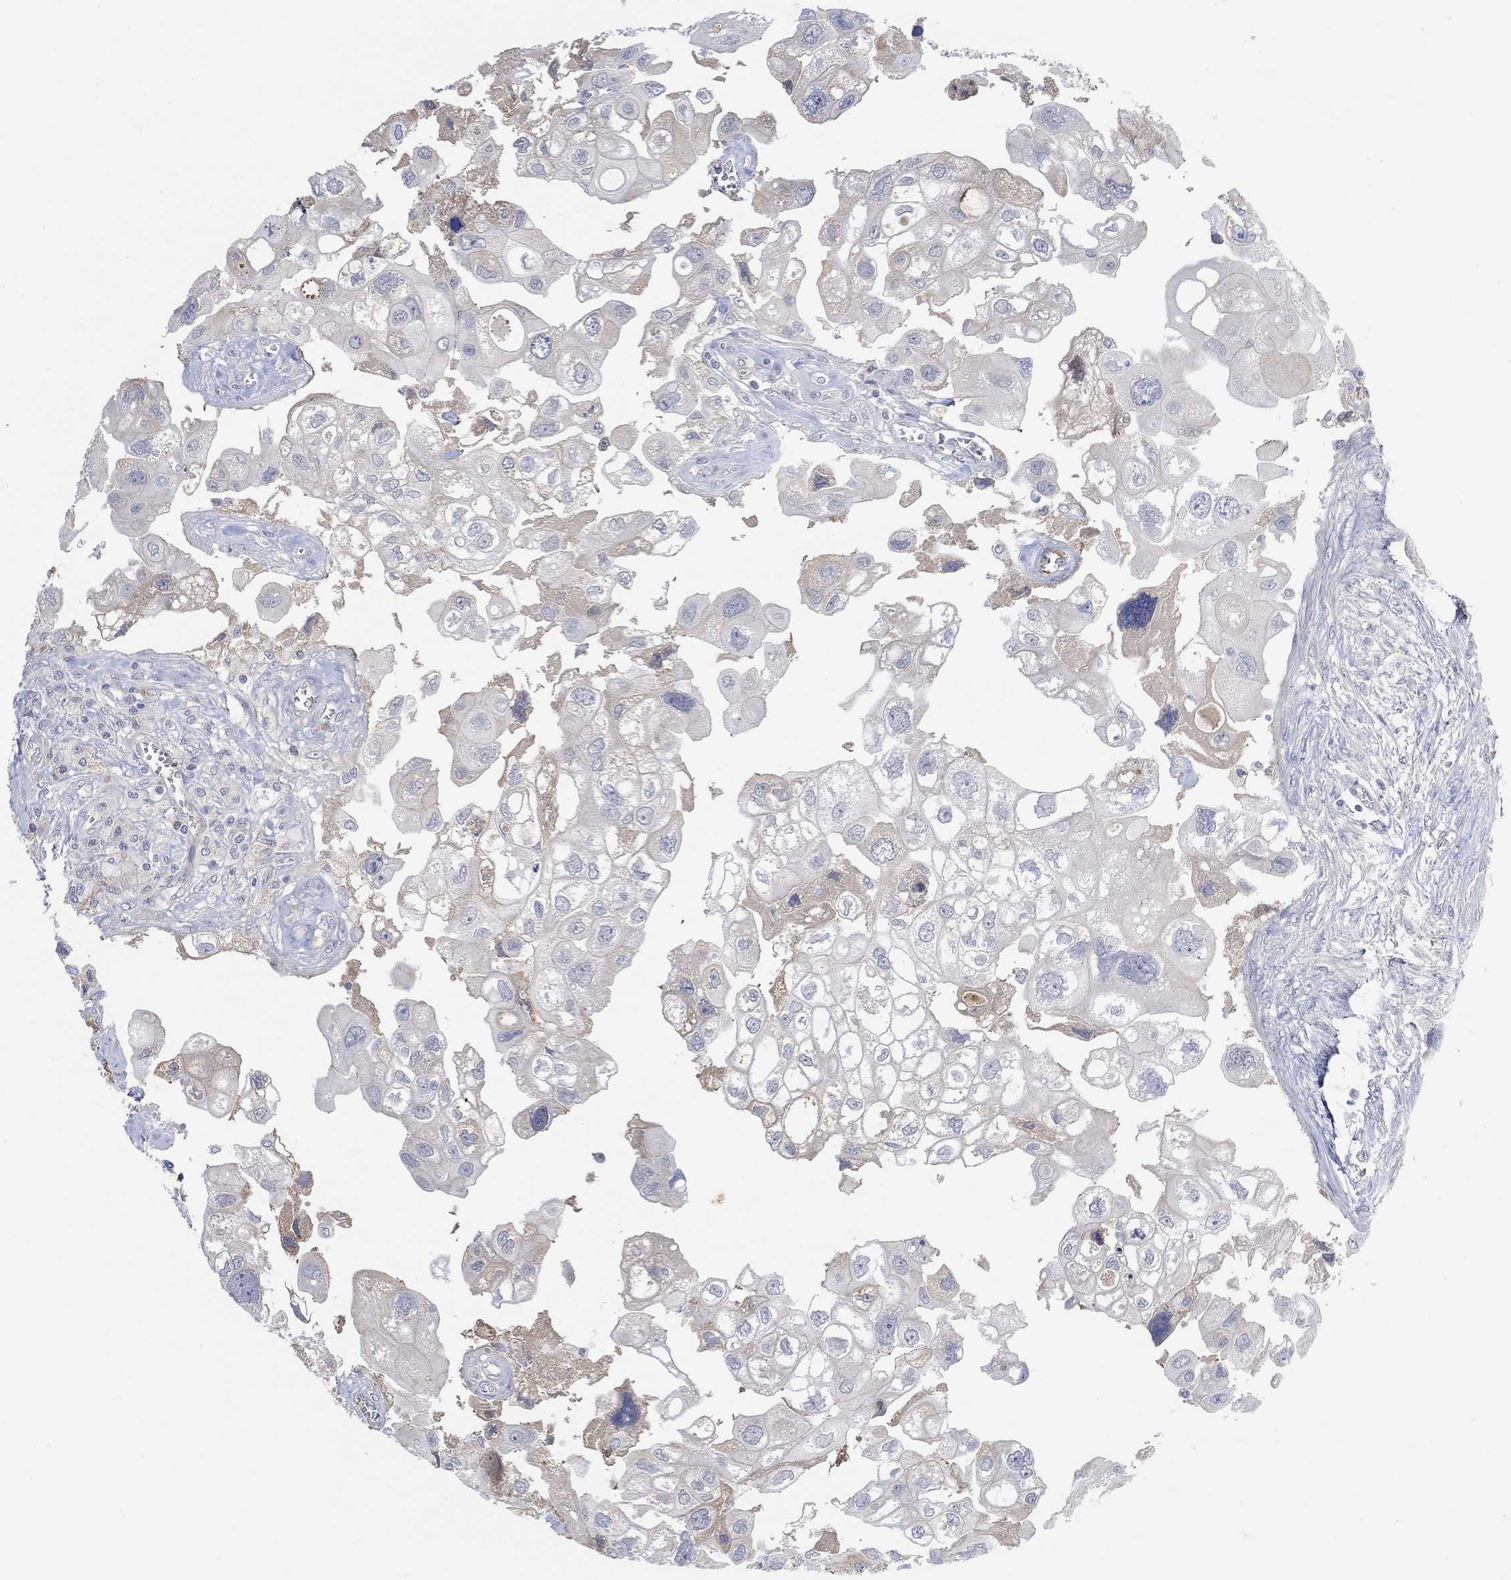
{"staining": {"intensity": "negative", "quantity": "none", "location": "none"}, "tissue": "urothelial cancer", "cell_type": "Tumor cells", "image_type": "cancer", "snomed": [{"axis": "morphology", "description": "Urothelial carcinoma, High grade"}, {"axis": "topography", "description": "Urinary bladder"}], "caption": "Urothelial cancer was stained to show a protein in brown. There is no significant positivity in tumor cells.", "gene": "MSTN", "patient": {"sex": "male", "age": 59}}